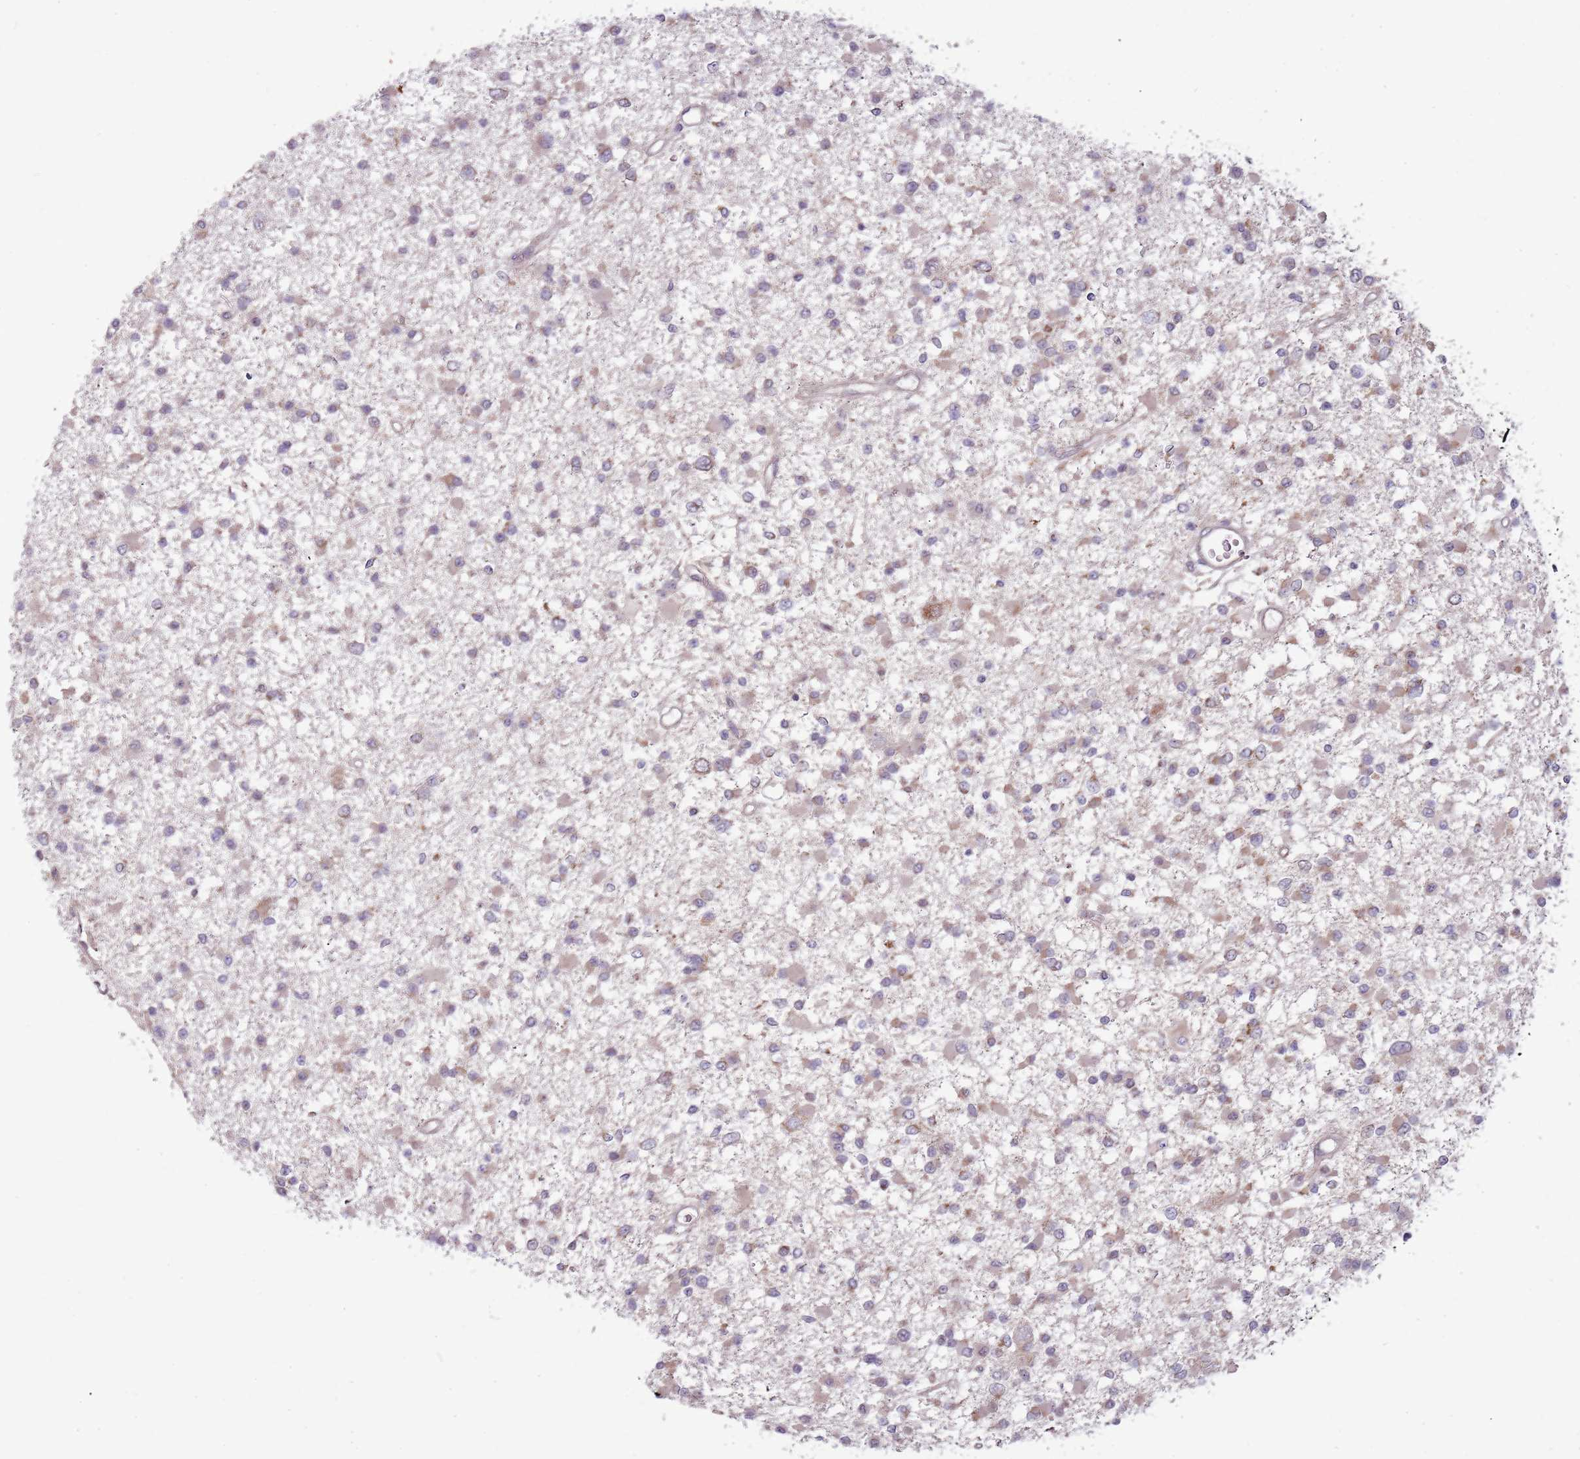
{"staining": {"intensity": "moderate", "quantity": "<25%", "location": "cytoplasmic/membranous"}, "tissue": "glioma", "cell_type": "Tumor cells", "image_type": "cancer", "snomed": [{"axis": "morphology", "description": "Glioma, malignant, Low grade"}, {"axis": "topography", "description": "Brain"}], "caption": "Moderate cytoplasmic/membranous protein expression is seen in approximately <25% of tumor cells in malignant glioma (low-grade).", "gene": "RNF181", "patient": {"sex": "female", "age": 22}}